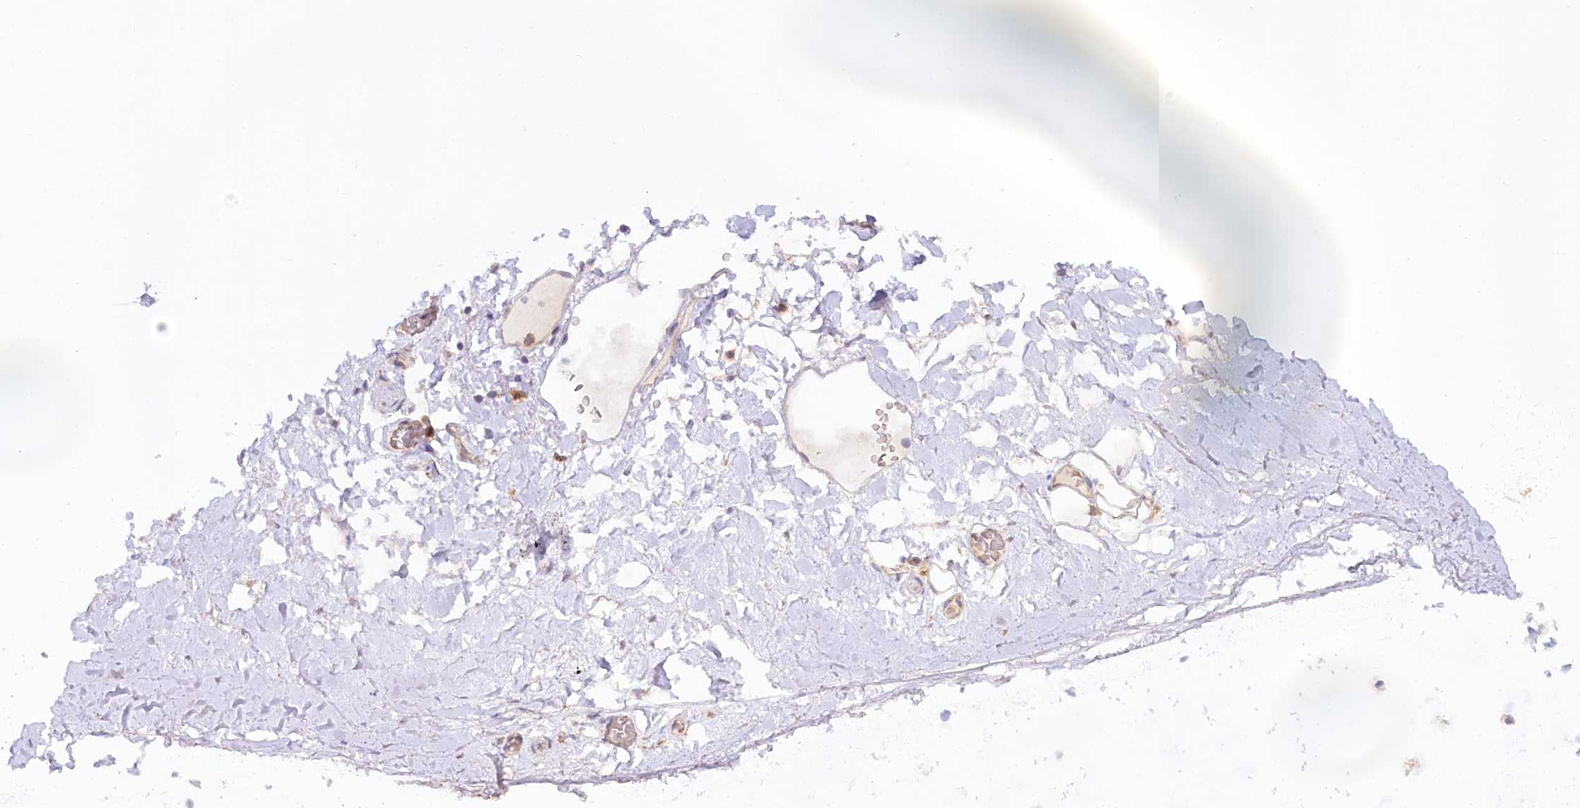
{"staining": {"intensity": "negative", "quantity": "none", "location": "none"}, "tissue": "adipose tissue", "cell_type": "Adipocytes", "image_type": "normal", "snomed": [{"axis": "morphology", "description": "Normal tissue, NOS"}, {"axis": "topography", "description": "Lymph node"}, {"axis": "topography", "description": "Bronchus"}], "caption": "There is no significant expression in adipocytes of adipose tissue. The staining was performed using DAB (3,3'-diaminobenzidine) to visualize the protein expression in brown, while the nuclei were stained in blue with hematoxylin (Magnification: 20x).", "gene": "PAIP2", "patient": {"sex": "male", "age": 63}}